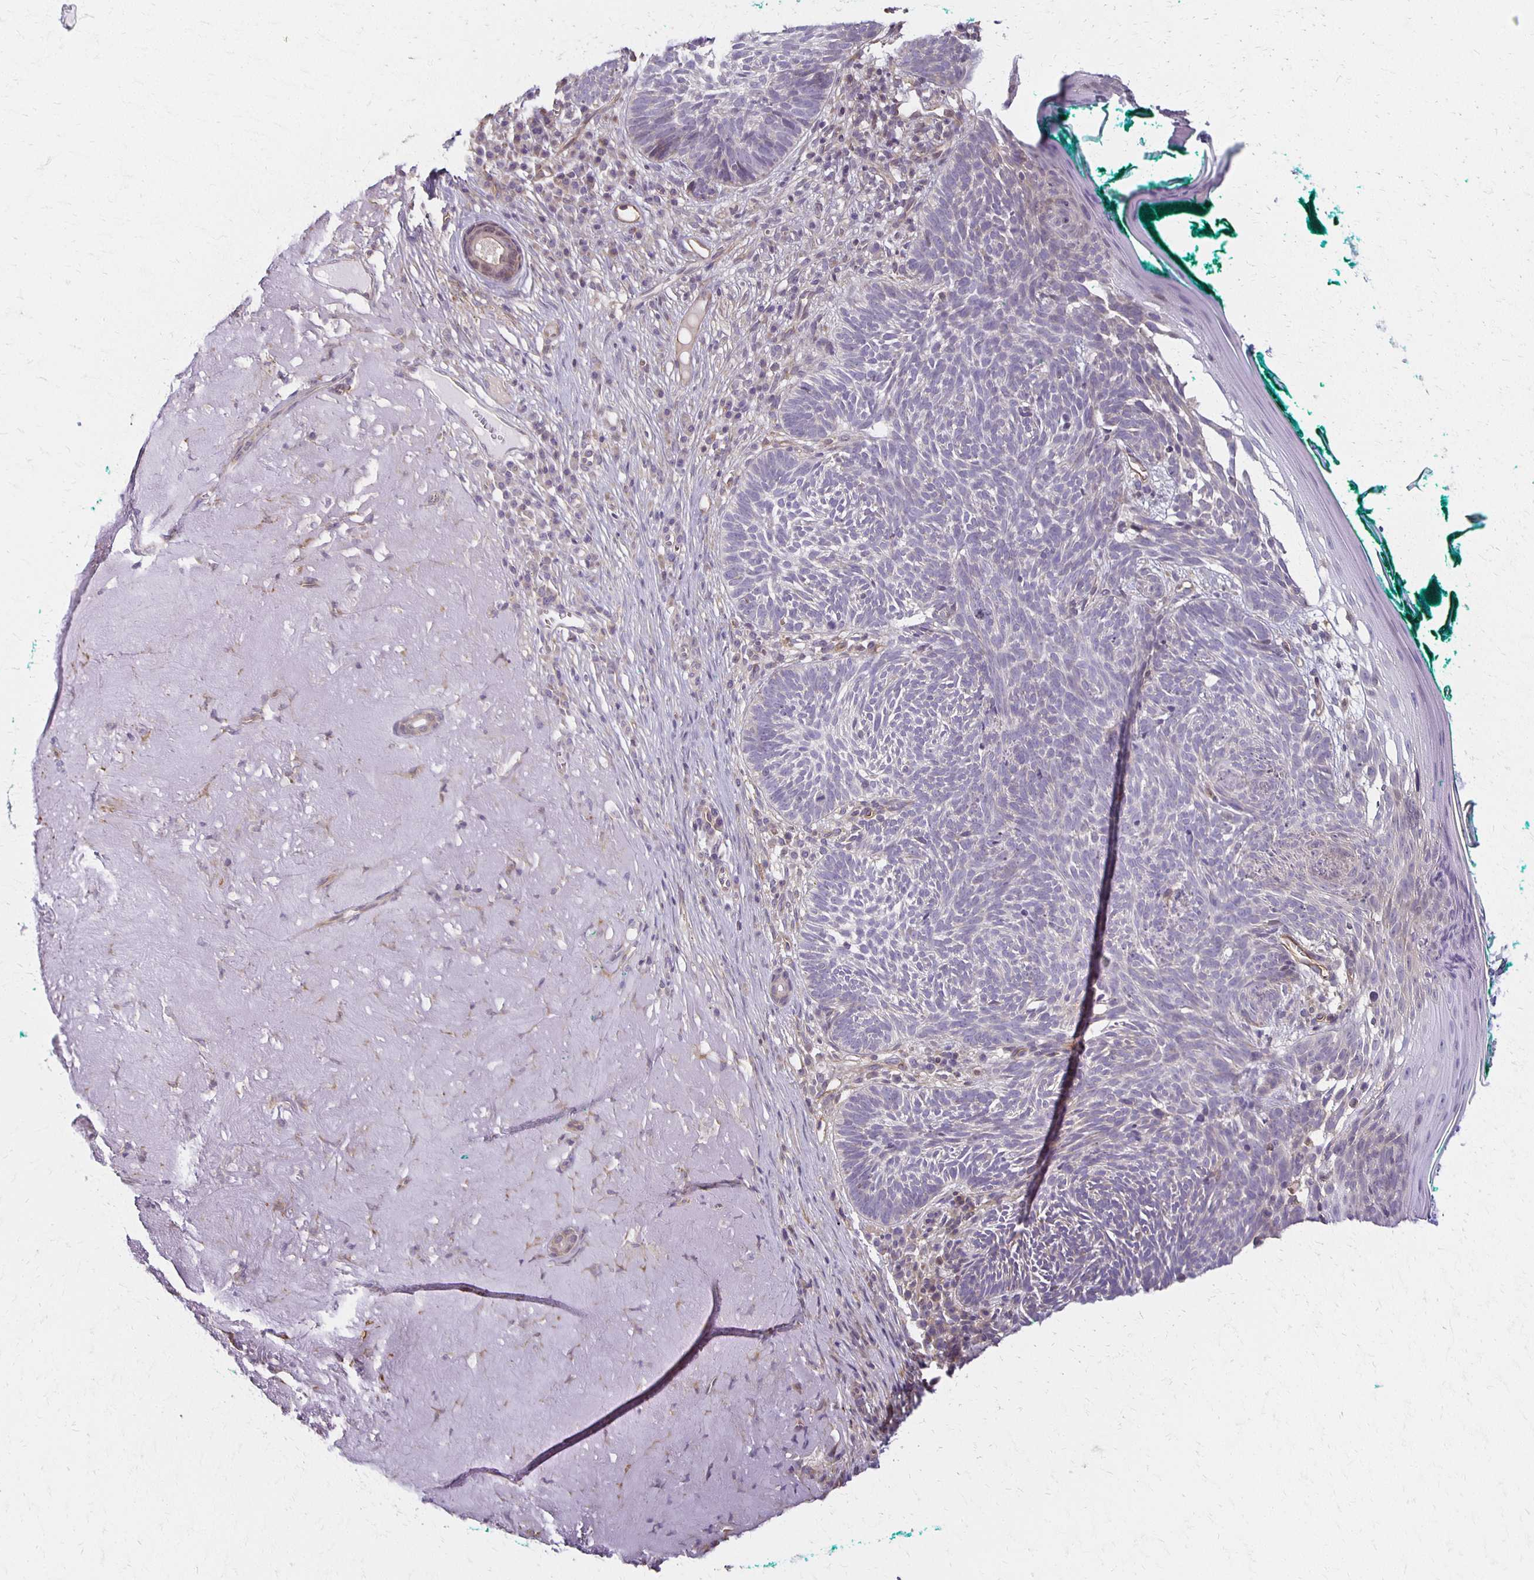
{"staining": {"intensity": "negative", "quantity": "none", "location": "none"}, "tissue": "skin cancer", "cell_type": "Tumor cells", "image_type": "cancer", "snomed": [{"axis": "morphology", "description": "Basal cell carcinoma"}, {"axis": "topography", "description": "Skin"}, {"axis": "topography", "description": "Skin of face"}], "caption": "High power microscopy image of an immunohistochemistry (IHC) histopathology image of skin cancer (basal cell carcinoma), revealing no significant expression in tumor cells.", "gene": "GPX4", "patient": {"sex": "female", "age": 80}}